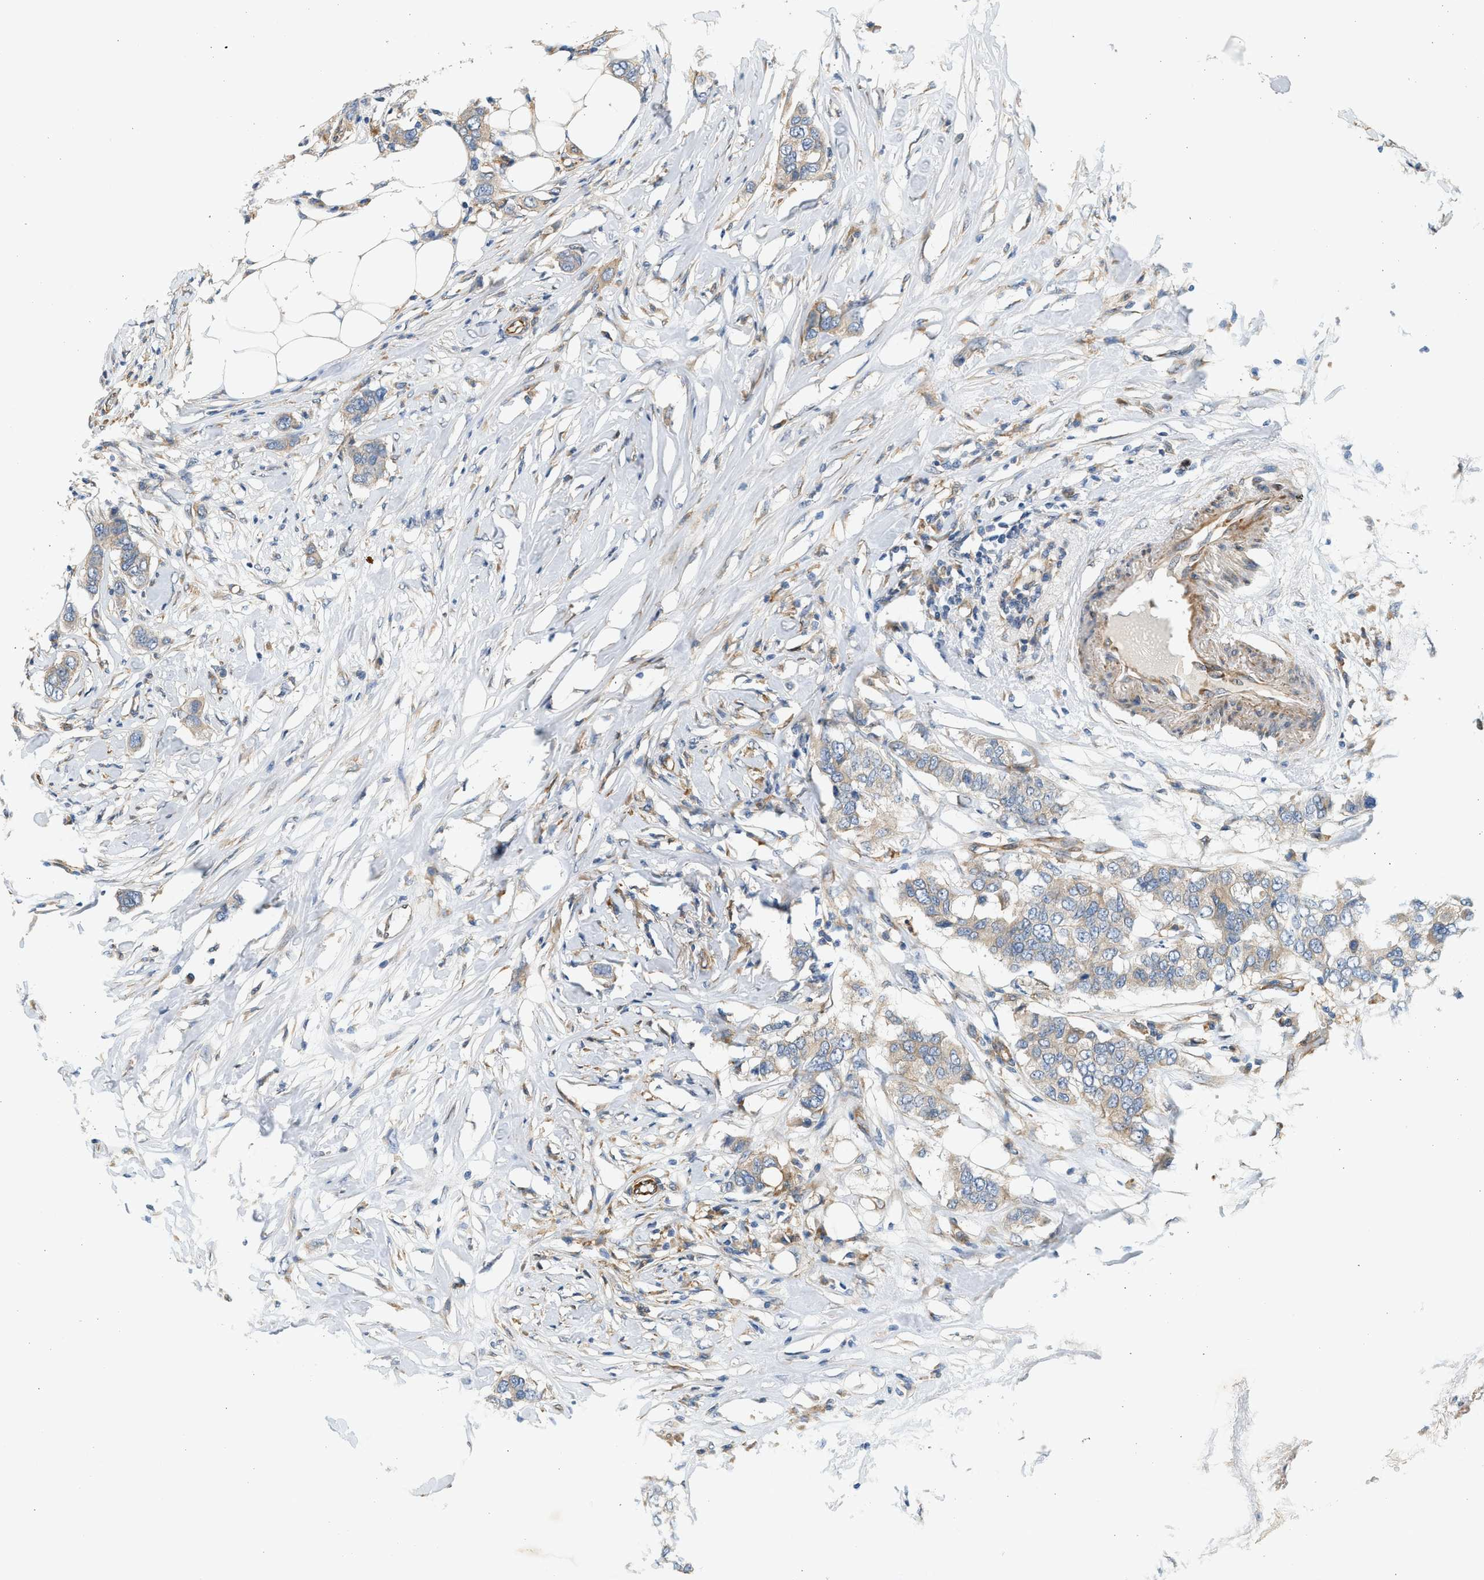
{"staining": {"intensity": "weak", "quantity": "<25%", "location": "cytoplasmic/membranous"}, "tissue": "breast cancer", "cell_type": "Tumor cells", "image_type": "cancer", "snomed": [{"axis": "morphology", "description": "Duct carcinoma"}, {"axis": "topography", "description": "Breast"}], "caption": "Immunohistochemistry of human breast cancer displays no expression in tumor cells.", "gene": "KDELR2", "patient": {"sex": "female", "age": 50}}